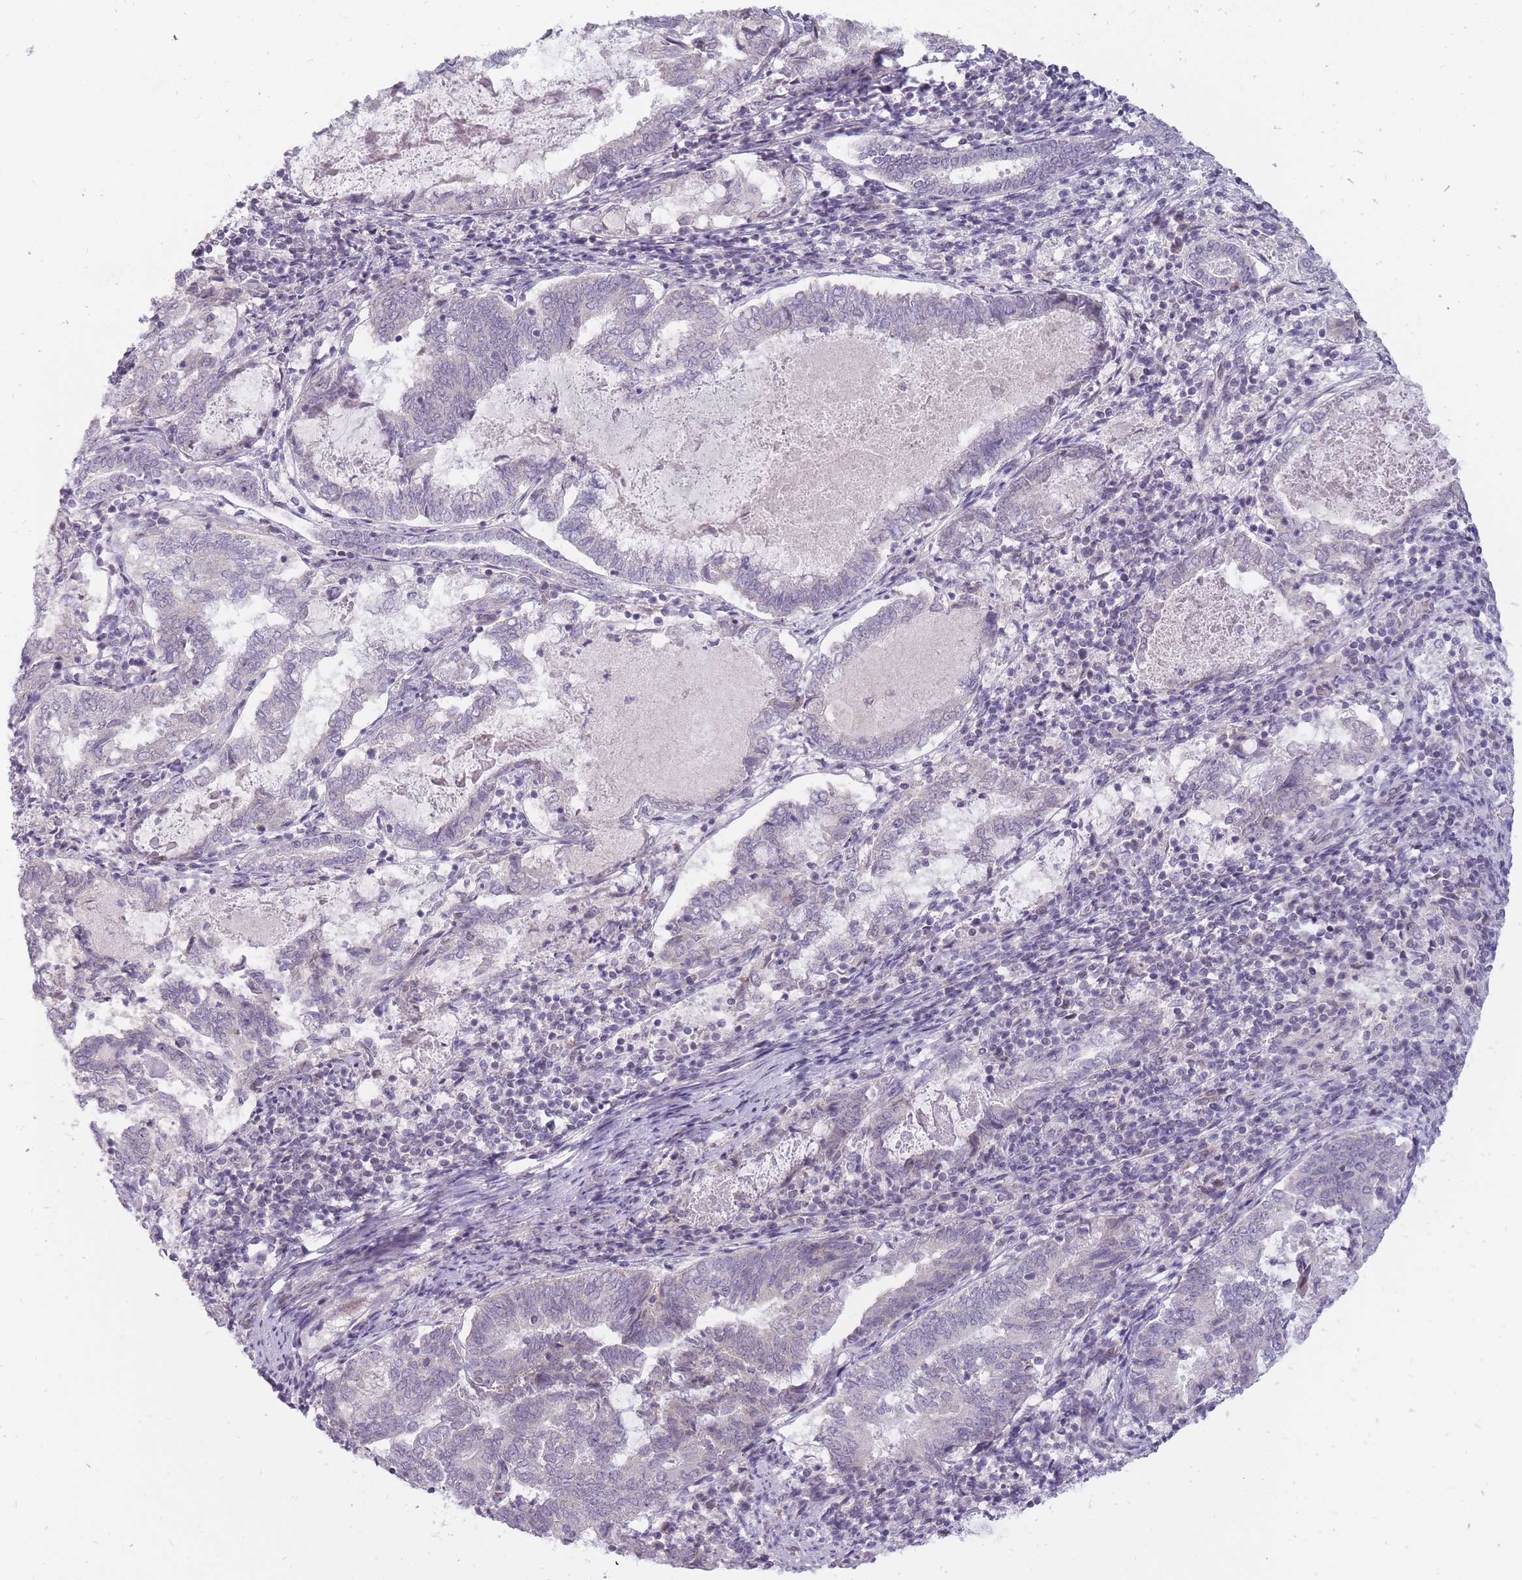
{"staining": {"intensity": "negative", "quantity": "none", "location": "none"}, "tissue": "endometrial cancer", "cell_type": "Tumor cells", "image_type": "cancer", "snomed": [{"axis": "morphology", "description": "Adenocarcinoma, NOS"}, {"axis": "topography", "description": "Endometrium"}], "caption": "Endometrial cancer was stained to show a protein in brown. There is no significant positivity in tumor cells.", "gene": "POMZP3", "patient": {"sex": "female", "age": 80}}